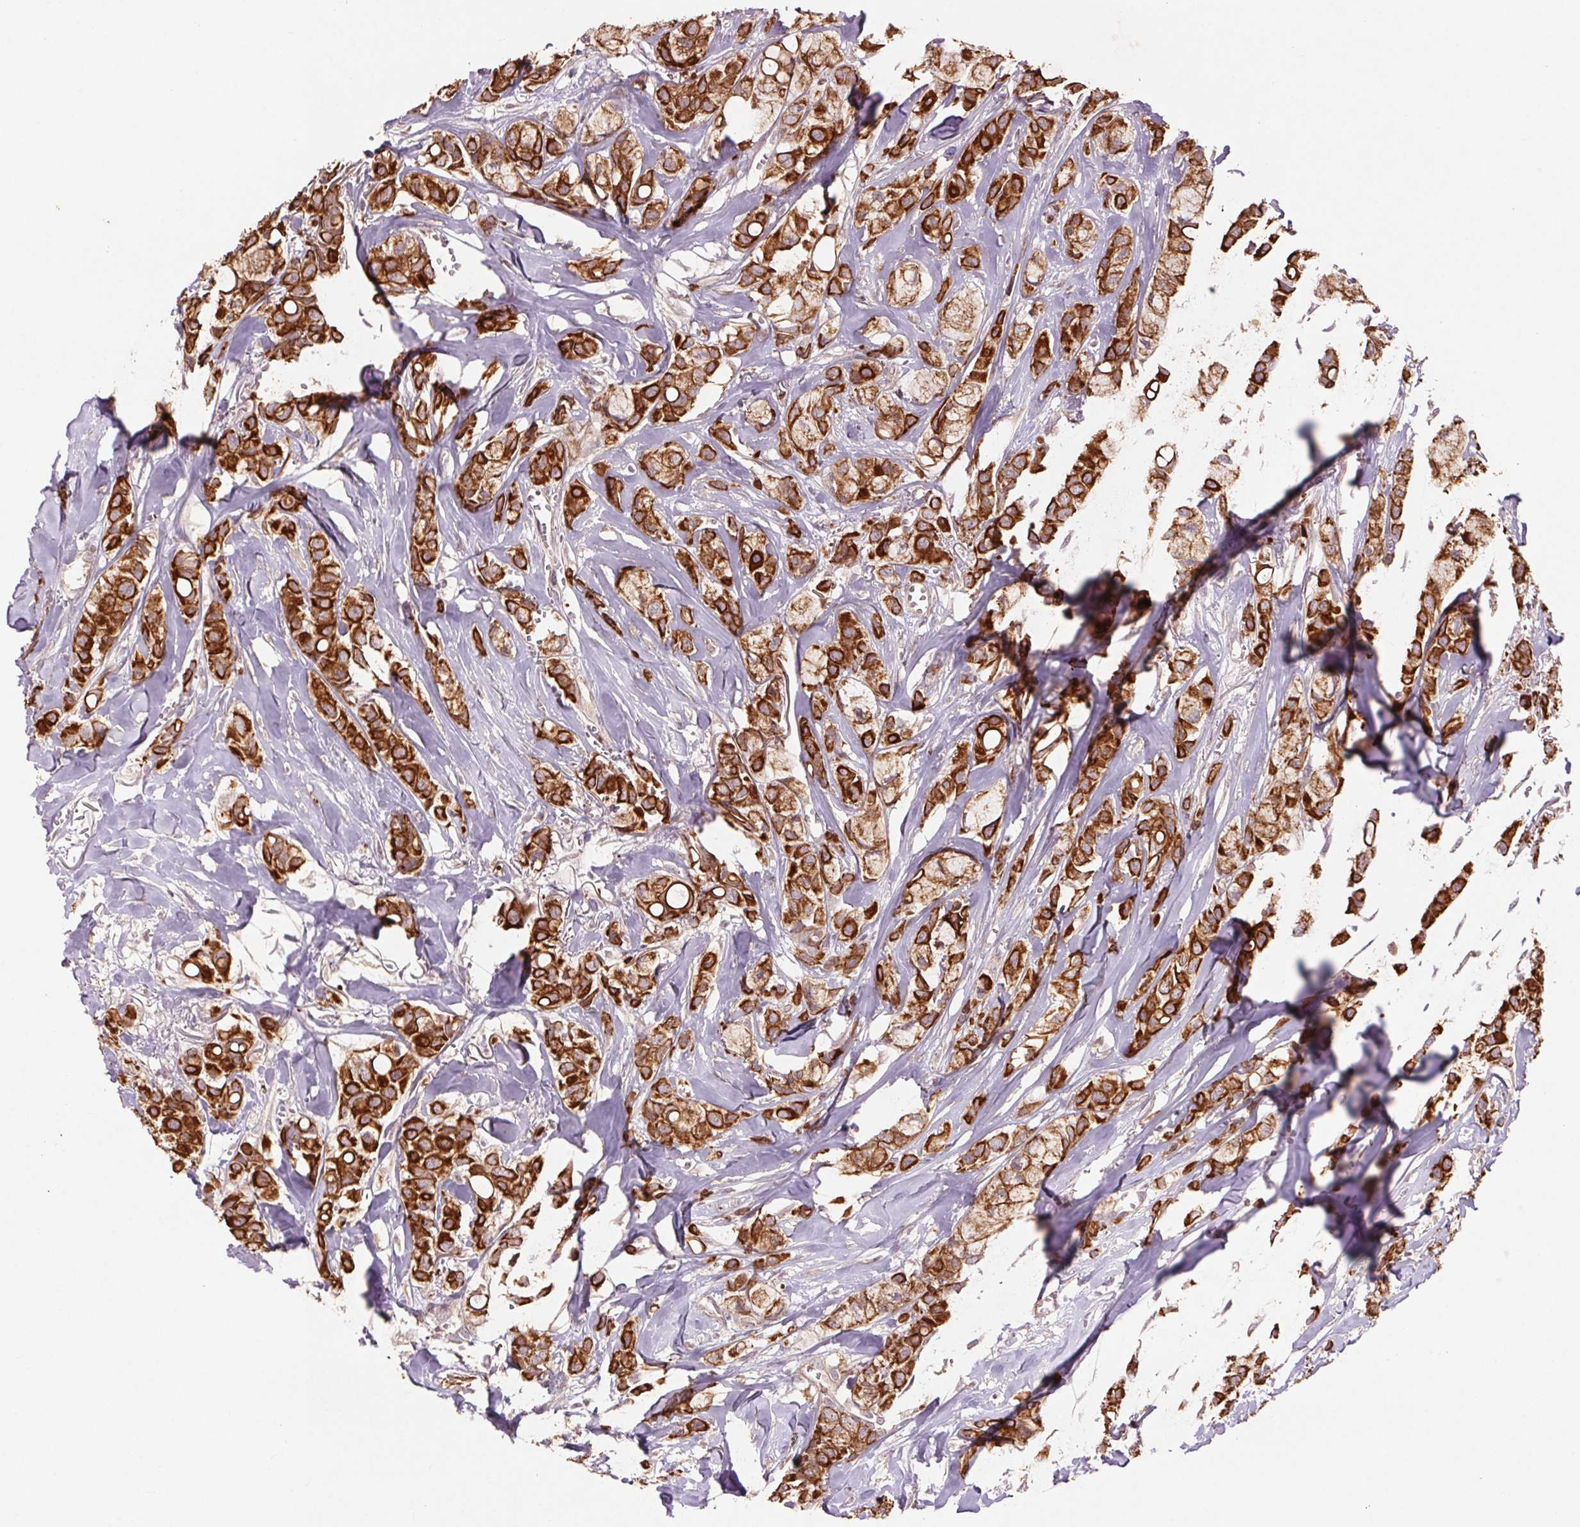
{"staining": {"intensity": "strong", "quantity": ">75%", "location": "cytoplasmic/membranous"}, "tissue": "breast cancer", "cell_type": "Tumor cells", "image_type": "cancer", "snomed": [{"axis": "morphology", "description": "Duct carcinoma"}, {"axis": "topography", "description": "Breast"}], "caption": "Breast intraductal carcinoma tissue shows strong cytoplasmic/membranous positivity in about >75% of tumor cells (DAB IHC with brightfield microscopy, high magnification).", "gene": "SMLR1", "patient": {"sex": "female", "age": 85}}